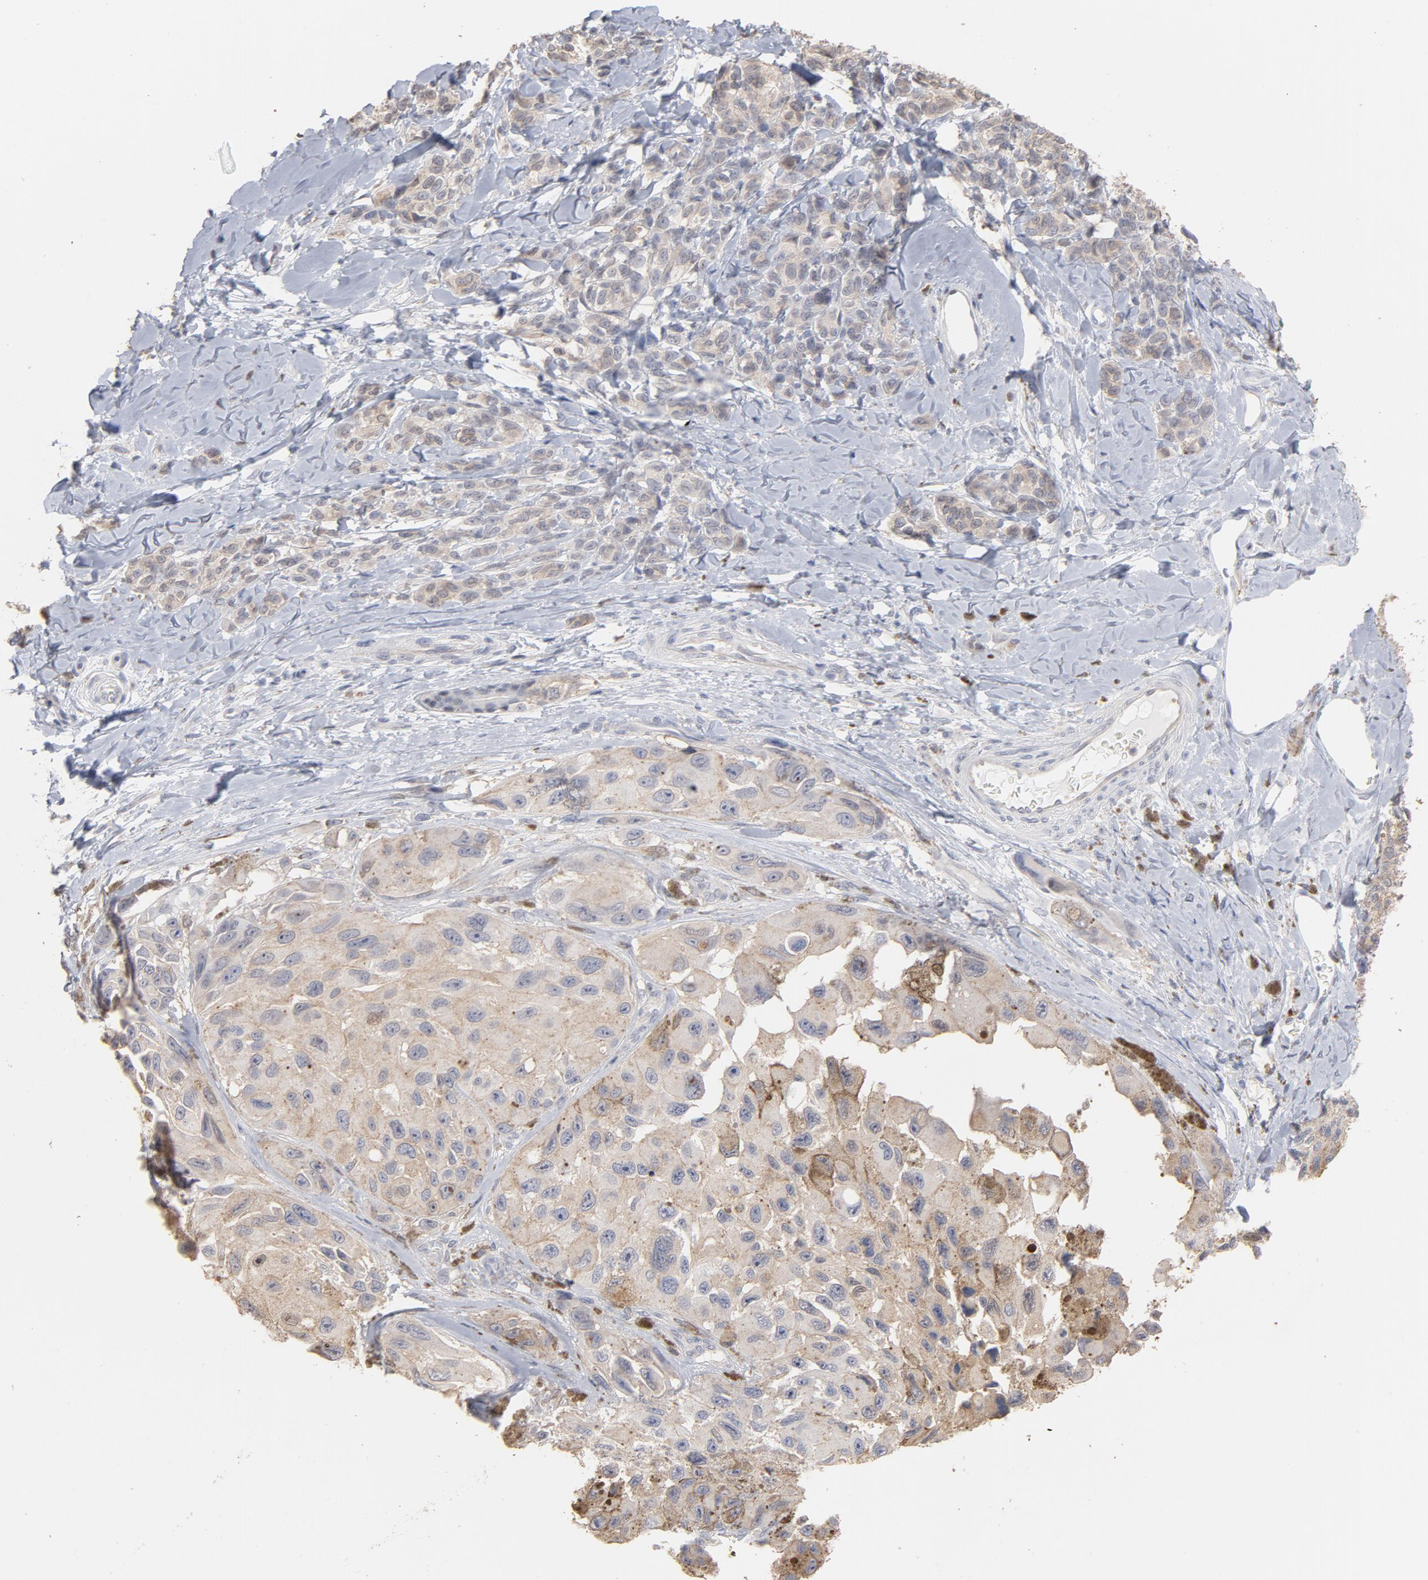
{"staining": {"intensity": "moderate", "quantity": ">75%", "location": "cytoplasmic/membranous,nuclear"}, "tissue": "melanoma", "cell_type": "Tumor cells", "image_type": "cancer", "snomed": [{"axis": "morphology", "description": "Malignant melanoma, NOS"}, {"axis": "topography", "description": "Skin"}], "caption": "Moderate cytoplasmic/membranous and nuclear protein staining is present in about >75% of tumor cells in melanoma.", "gene": "PNMA1", "patient": {"sex": "female", "age": 73}}